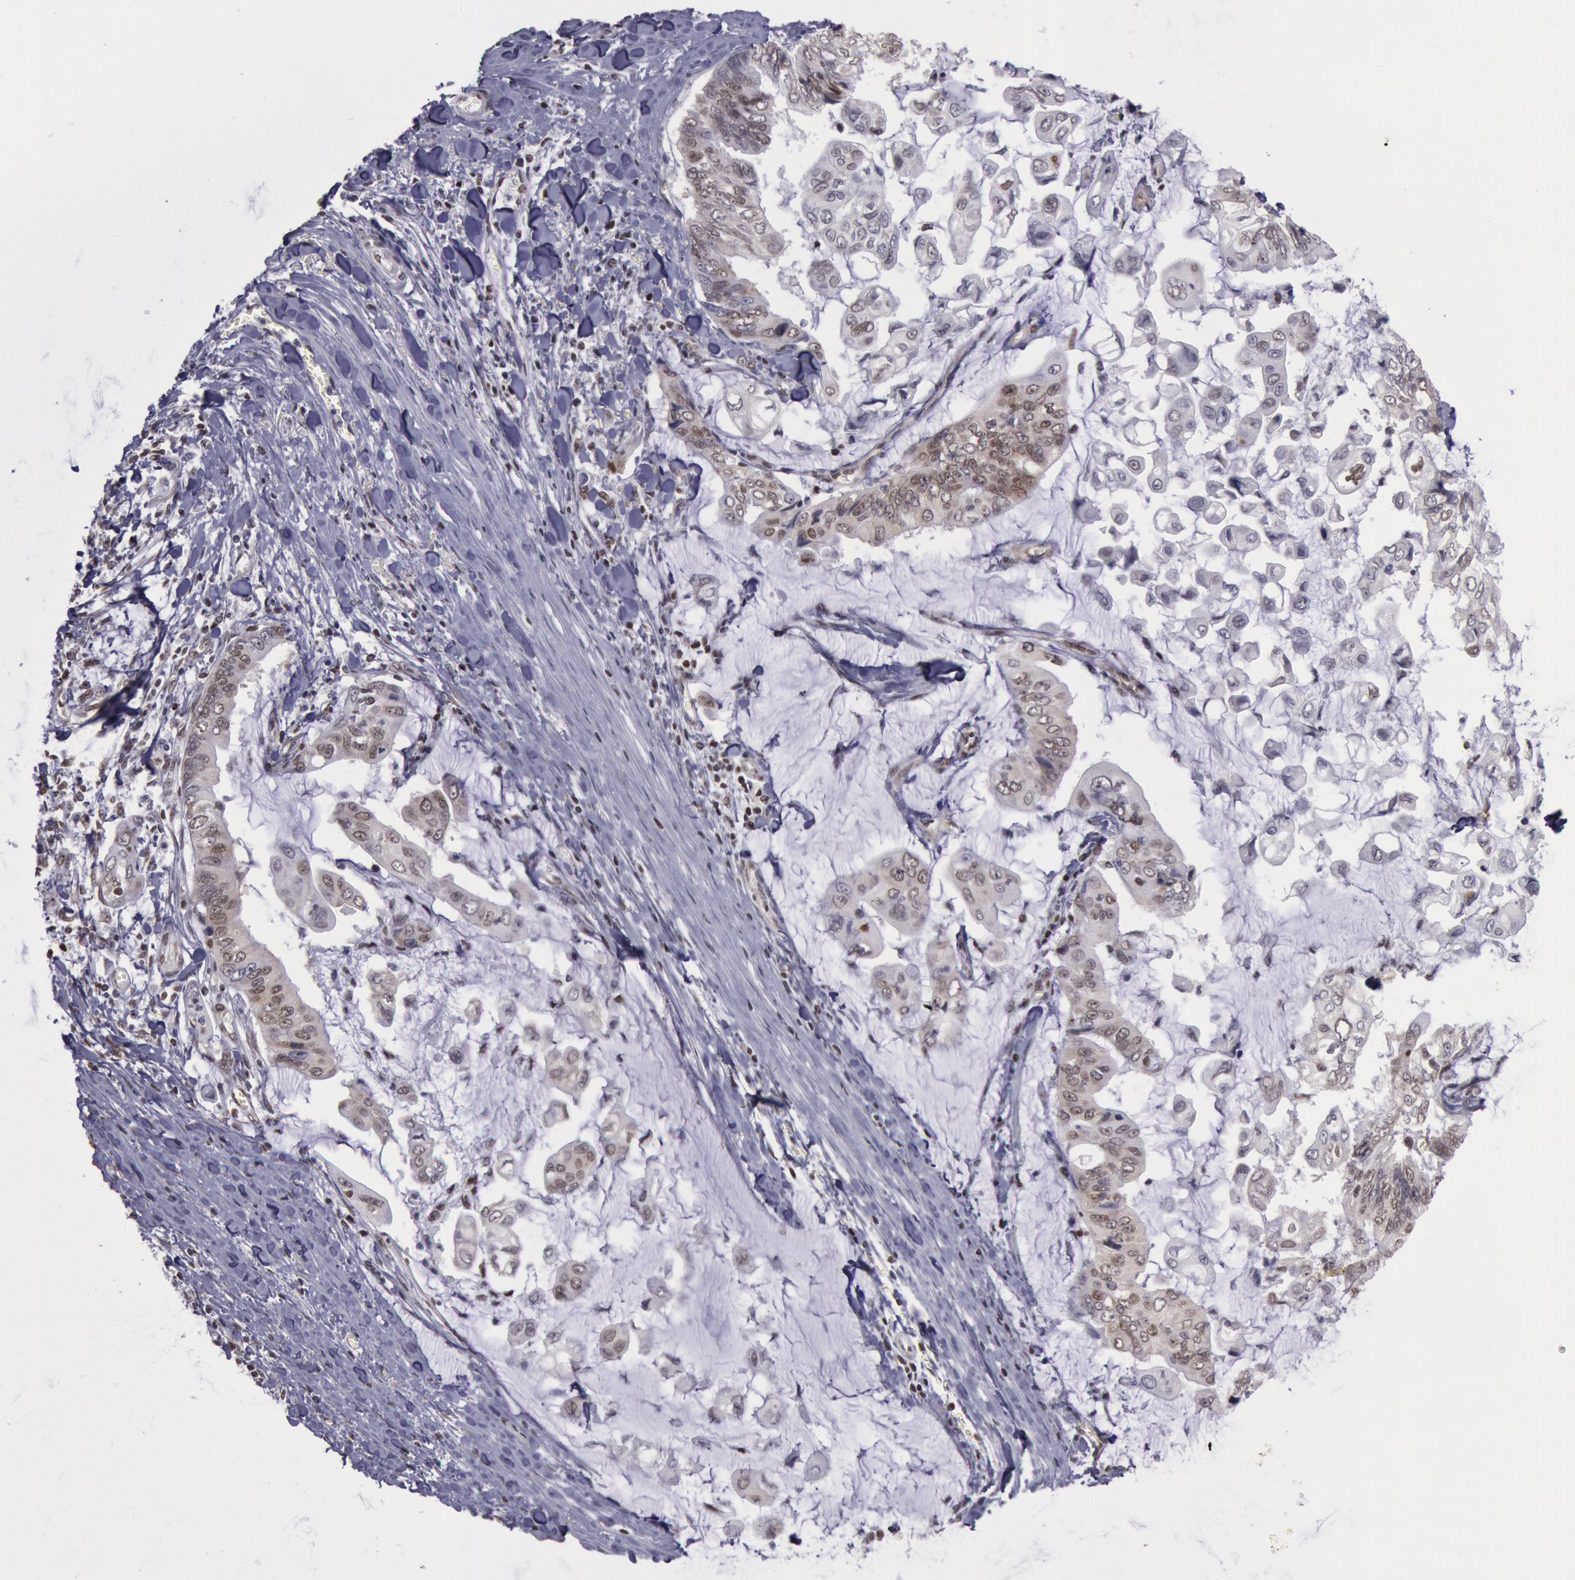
{"staining": {"intensity": "moderate", "quantity": ">75%", "location": "cytoplasmic/membranous,nuclear"}, "tissue": "stomach cancer", "cell_type": "Tumor cells", "image_type": "cancer", "snomed": [{"axis": "morphology", "description": "Adenocarcinoma, NOS"}, {"axis": "topography", "description": "Stomach, upper"}], "caption": "Human stomach cancer (adenocarcinoma) stained with a protein marker shows moderate staining in tumor cells.", "gene": "NKAP", "patient": {"sex": "male", "age": 80}}